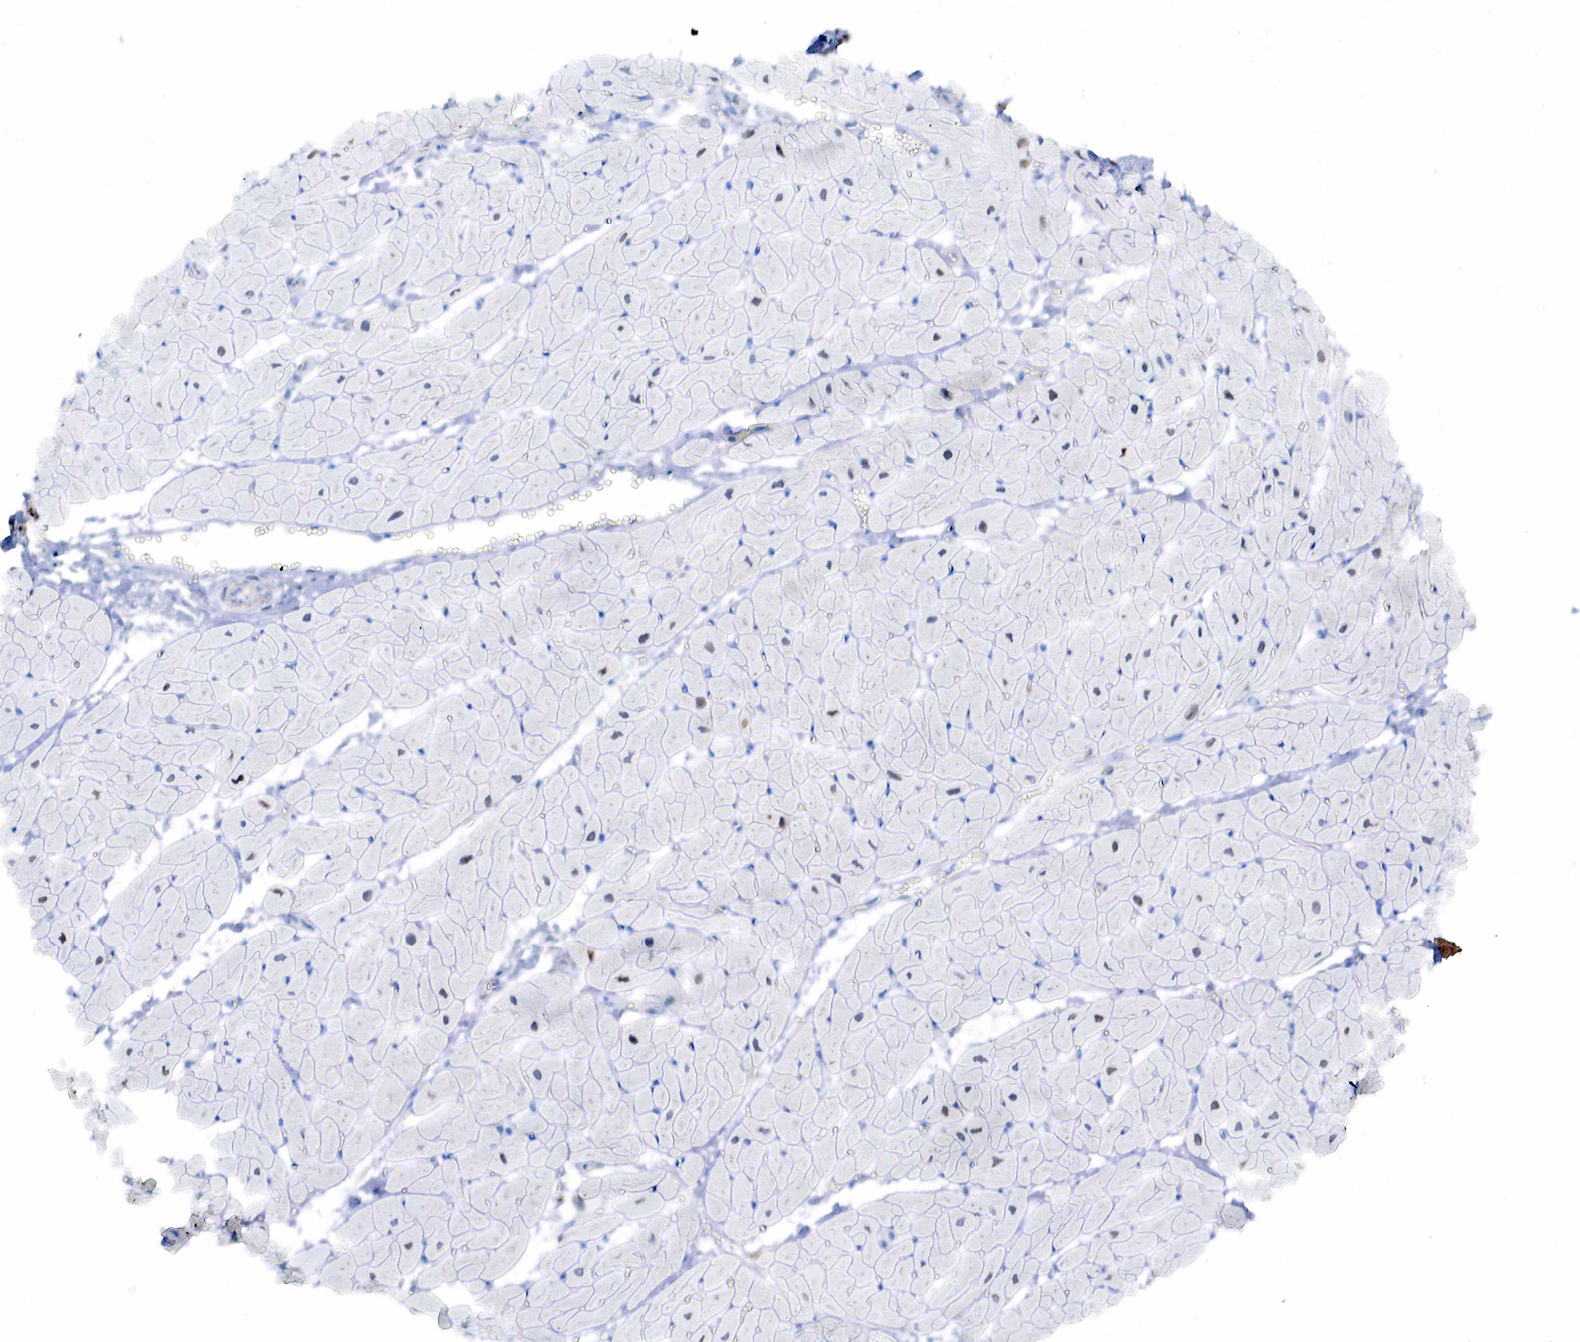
{"staining": {"intensity": "moderate", "quantity": "<25%", "location": "nuclear"}, "tissue": "heart muscle", "cell_type": "Cardiomyocytes", "image_type": "normal", "snomed": [{"axis": "morphology", "description": "Normal tissue, NOS"}, {"axis": "topography", "description": "Heart"}], "caption": "There is low levels of moderate nuclear staining in cardiomyocytes of unremarkable heart muscle, as demonstrated by immunohistochemical staining (brown color).", "gene": "PGR", "patient": {"sex": "female", "age": 19}}